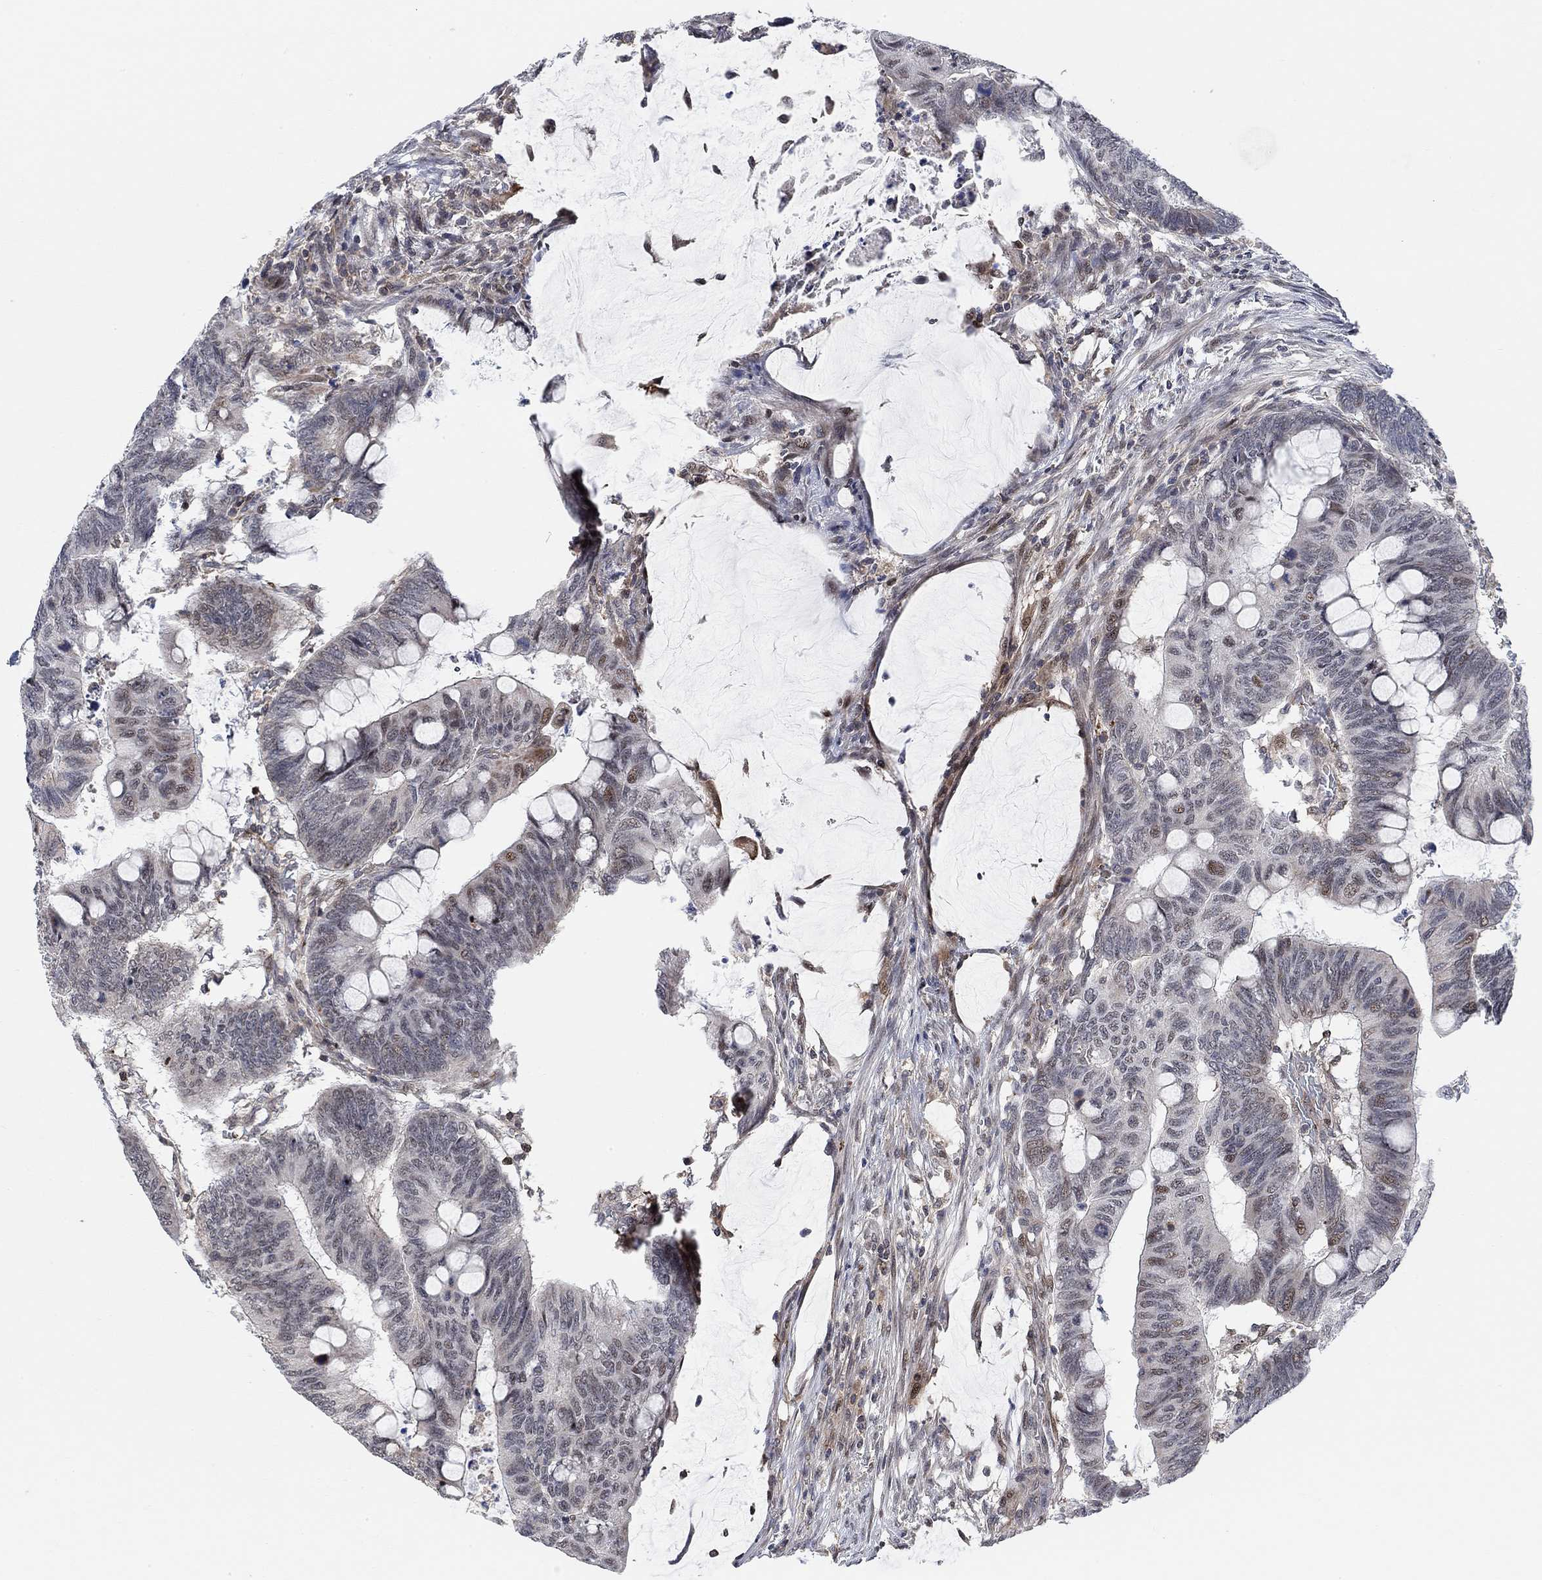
{"staining": {"intensity": "moderate", "quantity": "<25%", "location": "cytoplasmic/membranous"}, "tissue": "colorectal cancer", "cell_type": "Tumor cells", "image_type": "cancer", "snomed": [{"axis": "morphology", "description": "Normal tissue, NOS"}, {"axis": "morphology", "description": "Adenocarcinoma, NOS"}, {"axis": "topography", "description": "Rectum"}, {"axis": "topography", "description": "Peripheral nerve tissue"}], "caption": "A high-resolution micrograph shows immunohistochemistry staining of colorectal adenocarcinoma, which reveals moderate cytoplasmic/membranous expression in approximately <25% of tumor cells. Using DAB (3,3'-diaminobenzidine) (brown) and hematoxylin (blue) stains, captured at high magnification using brightfield microscopy.", "gene": "PWWP2B", "patient": {"sex": "male", "age": 92}}